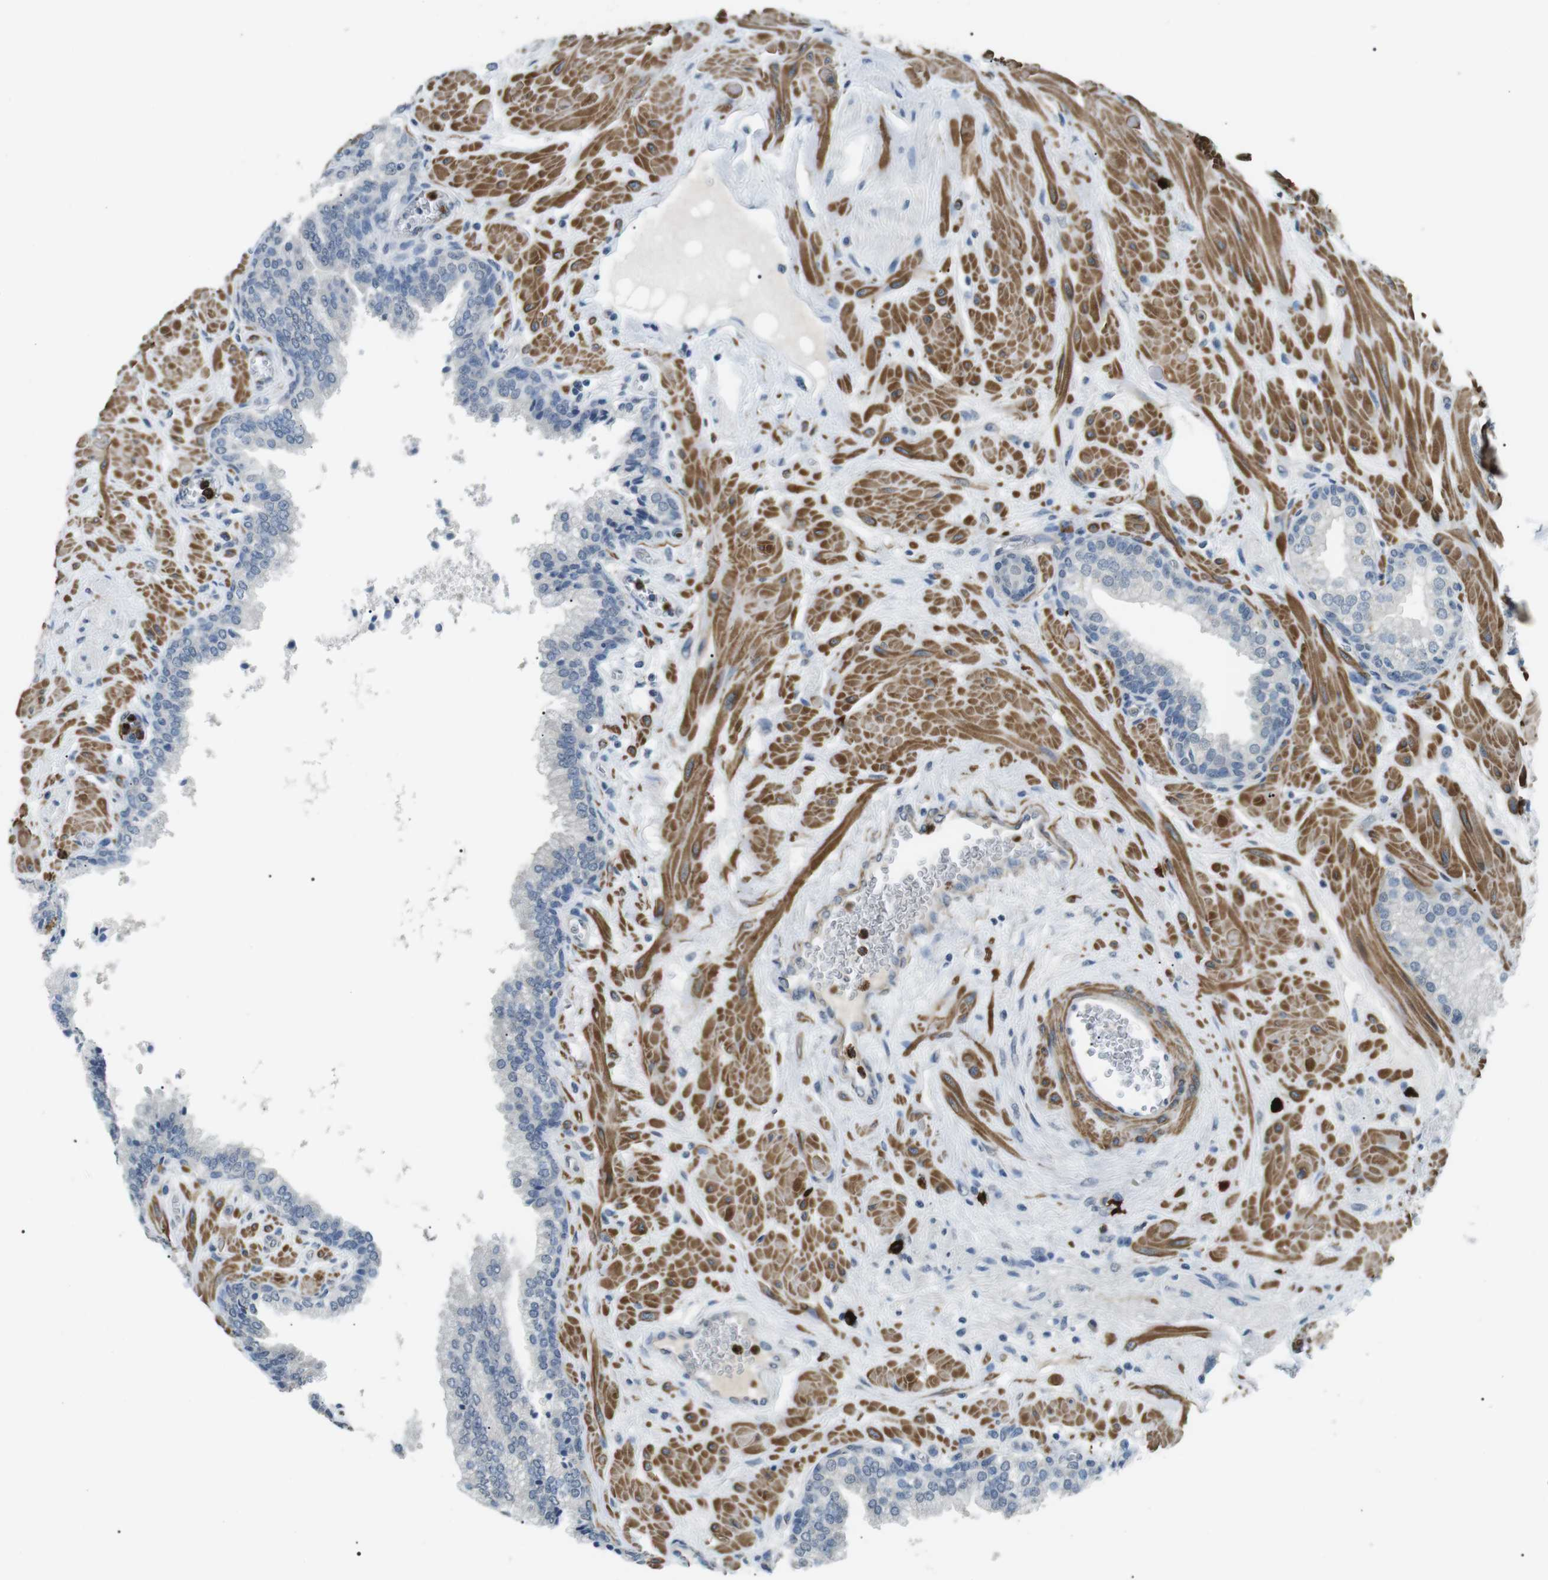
{"staining": {"intensity": "negative", "quantity": "none", "location": "none"}, "tissue": "prostate", "cell_type": "Glandular cells", "image_type": "normal", "snomed": [{"axis": "morphology", "description": "Normal tissue, NOS"}, {"axis": "morphology", "description": "Urothelial carcinoma, Low grade"}, {"axis": "topography", "description": "Urinary bladder"}, {"axis": "topography", "description": "Prostate"}], "caption": "Glandular cells are negative for protein expression in normal human prostate. (DAB (3,3'-diaminobenzidine) immunohistochemistry (IHC), high magnification).", "gene": "GZMM", "patient": {"sex": "male", "age": 60}}